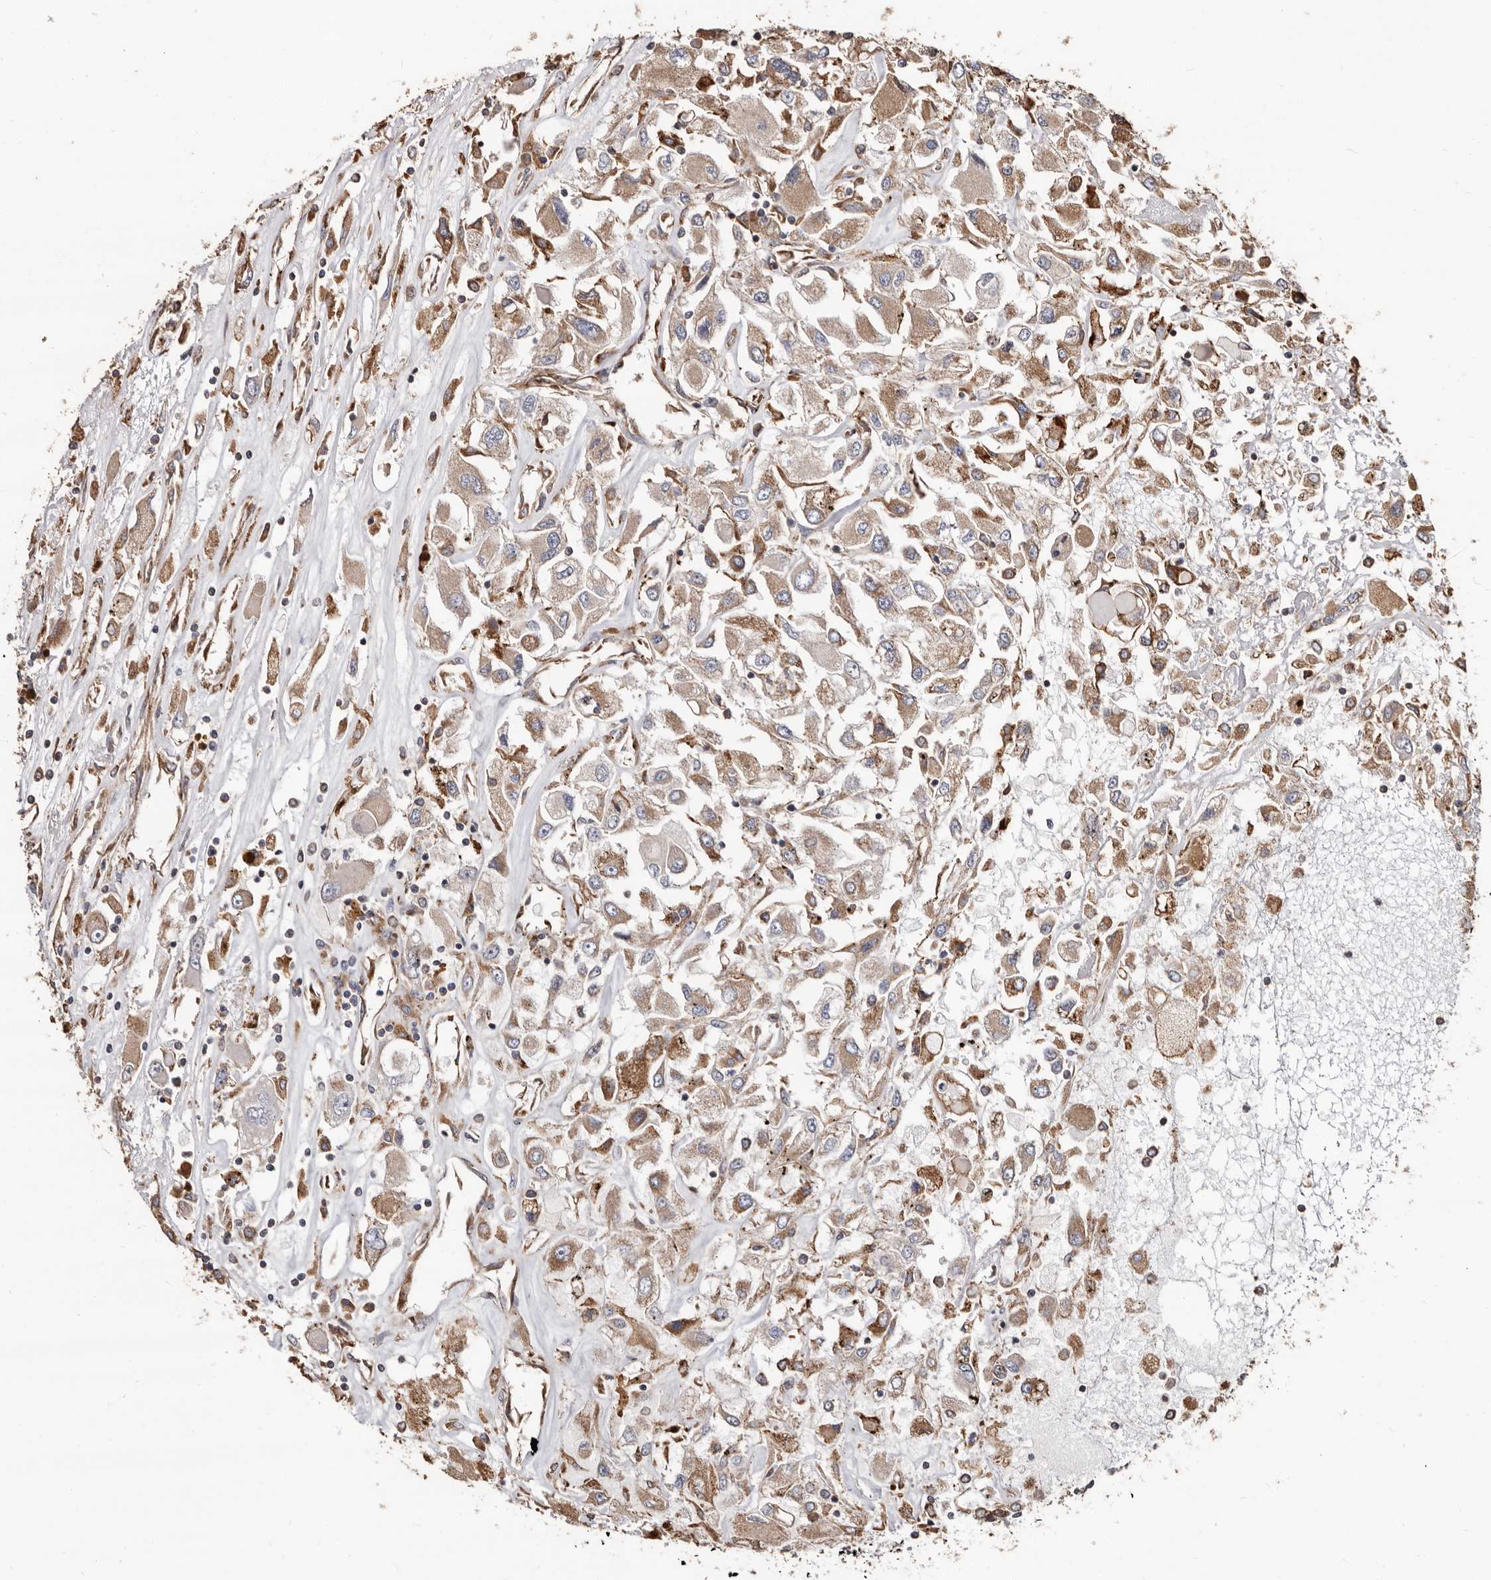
{"staining": {"intensity": "weak", "quantity": ">75%", "location": "cytoplasmic/membranous"}, "tissue": "renal cancer", "cell_type": "Tumor cells", "image_type": "cancer", "snomed": [{"axis": "morphology", "description": "Adenocarcinoma, NOS"}, {"axis": "topography", "description": "Kidney"}], "caption": "Protein staining demonstrates weak cytoplasmic/membranous expression in about >75% of tumor cells in adenocarcinoma (renal). The protein is stained brown, and the nuclei are stained in blue (DAB IHC with brightfield microscopy, high magnification).", "gene": "OSGIN2", "patient": {"sex": "female", "age": 52}}